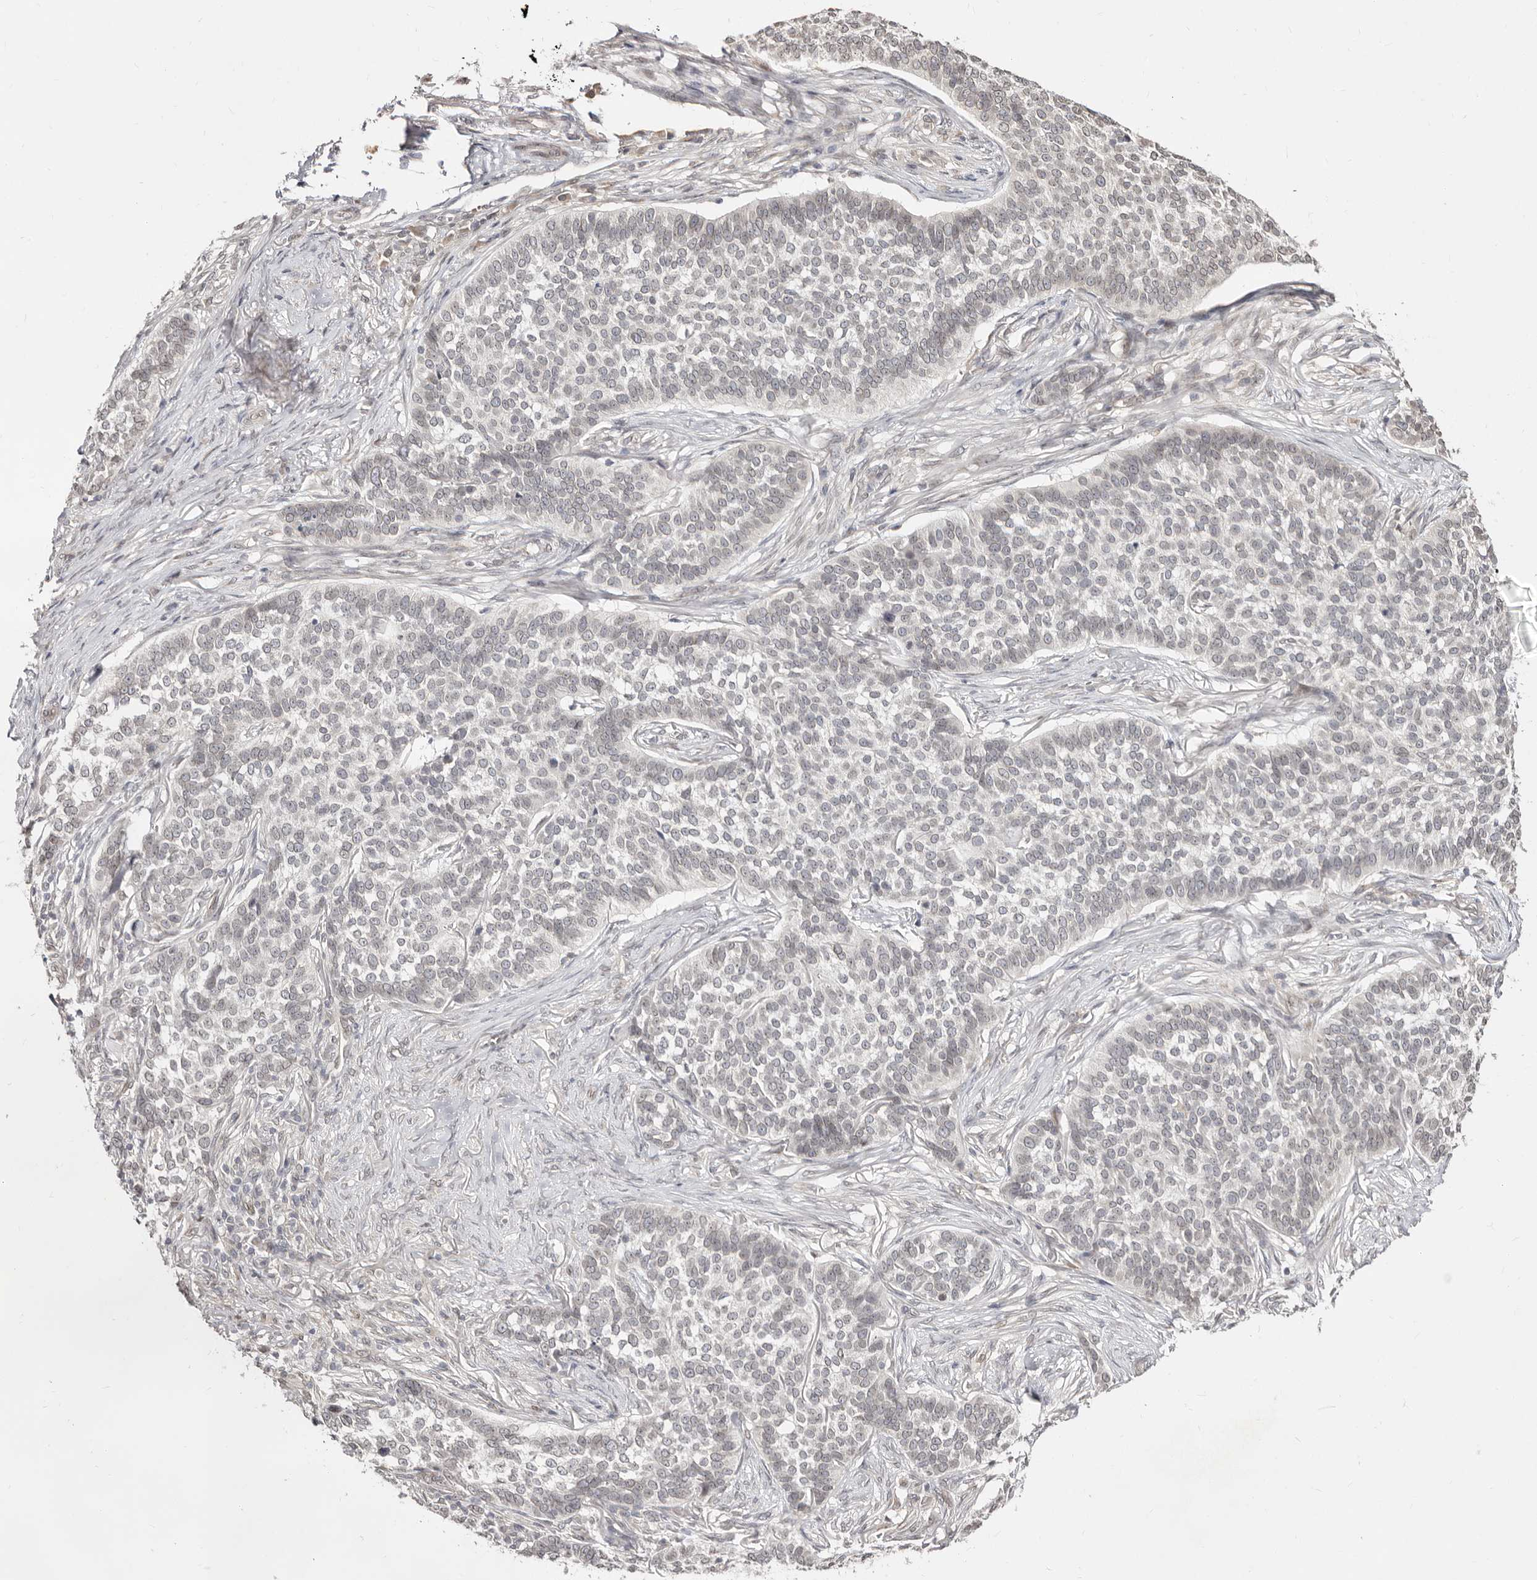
{"staining": {"intensity": "weak", "quantity": "<25%", "location": "nuclear"}, "tissue": "skin cancer", "cell_type": "Tumor cells", "image_type": "cancer", "snomed": [{"axis": "morphology", "description": "Basal cell carcinoma"}, {"axis": "topography", "description": "Skin"}], "caption": "Immunohistochemistry (IHC) of skin basal cell carcinoma displays no staining in tumor cells. (Brightfield microscopy of DAB (3,3'-diaminobenzidine) immunohistochemistry (IHC) at high magnification).", "gene": "LCORL", "patient": {"sex": "male", "age": 85}}